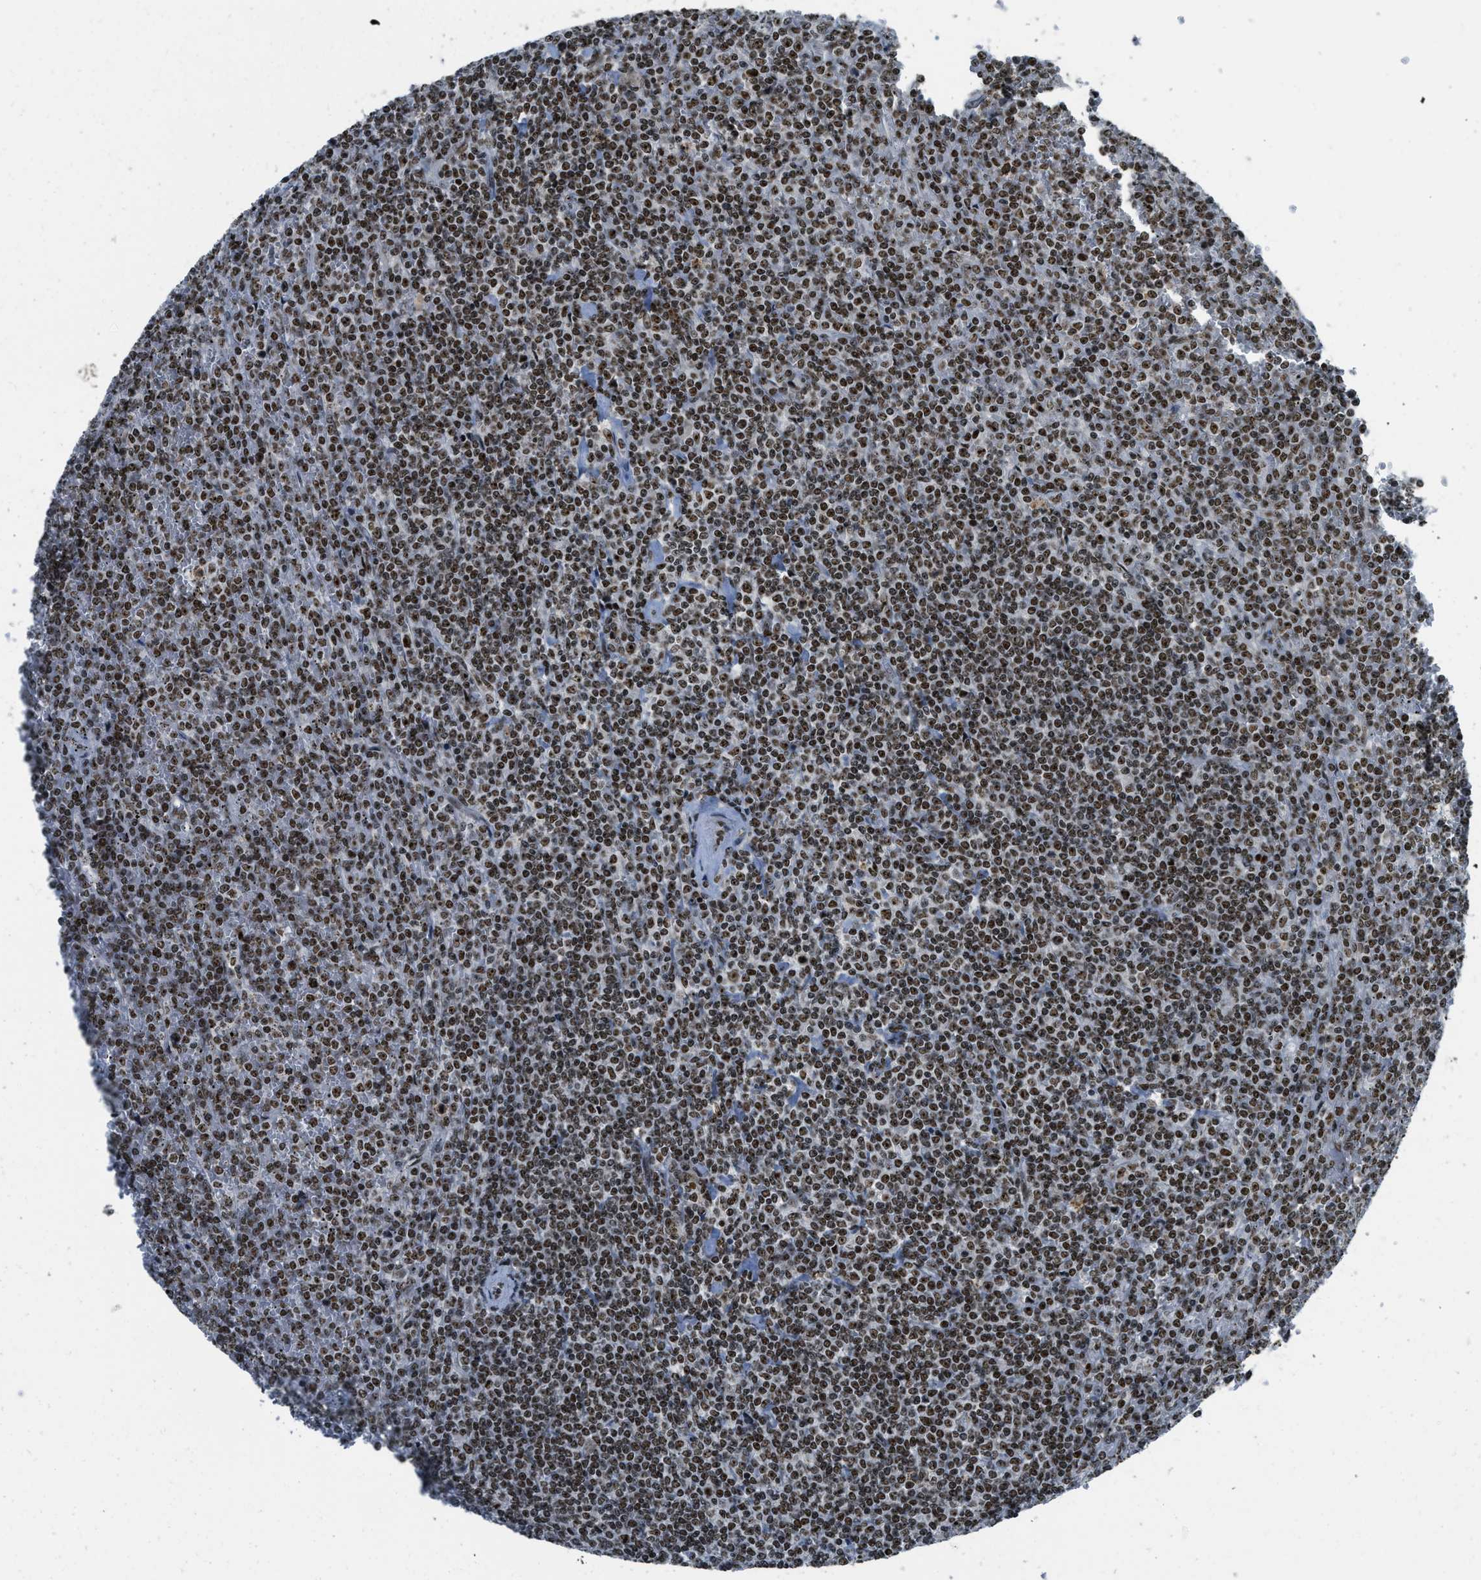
{"staining": {"intensity": "moderate", "quantity": ">75%", "location": "nuclear"}, "tissue": "lymphoma", "cell_type": "Tumor cells", "image_type": "cancer", "snomed": [{"axis": "morphology", "description": "Malignant lymphoma, non-Hodgkin's type, Low grade"}, {"axis": "topography", "description": "Spleen"}], "caption": "A micrograph of human lymphoma stained for a protein demonstrates moderate nuclear brown staining in tumor cells. The staining was performed using DAB, with brown indicating positive protein expression. Nuclei are stained blue with hematoxylin.", "gene": "URB1", "patient": {"sex": "female", "age": 19}}